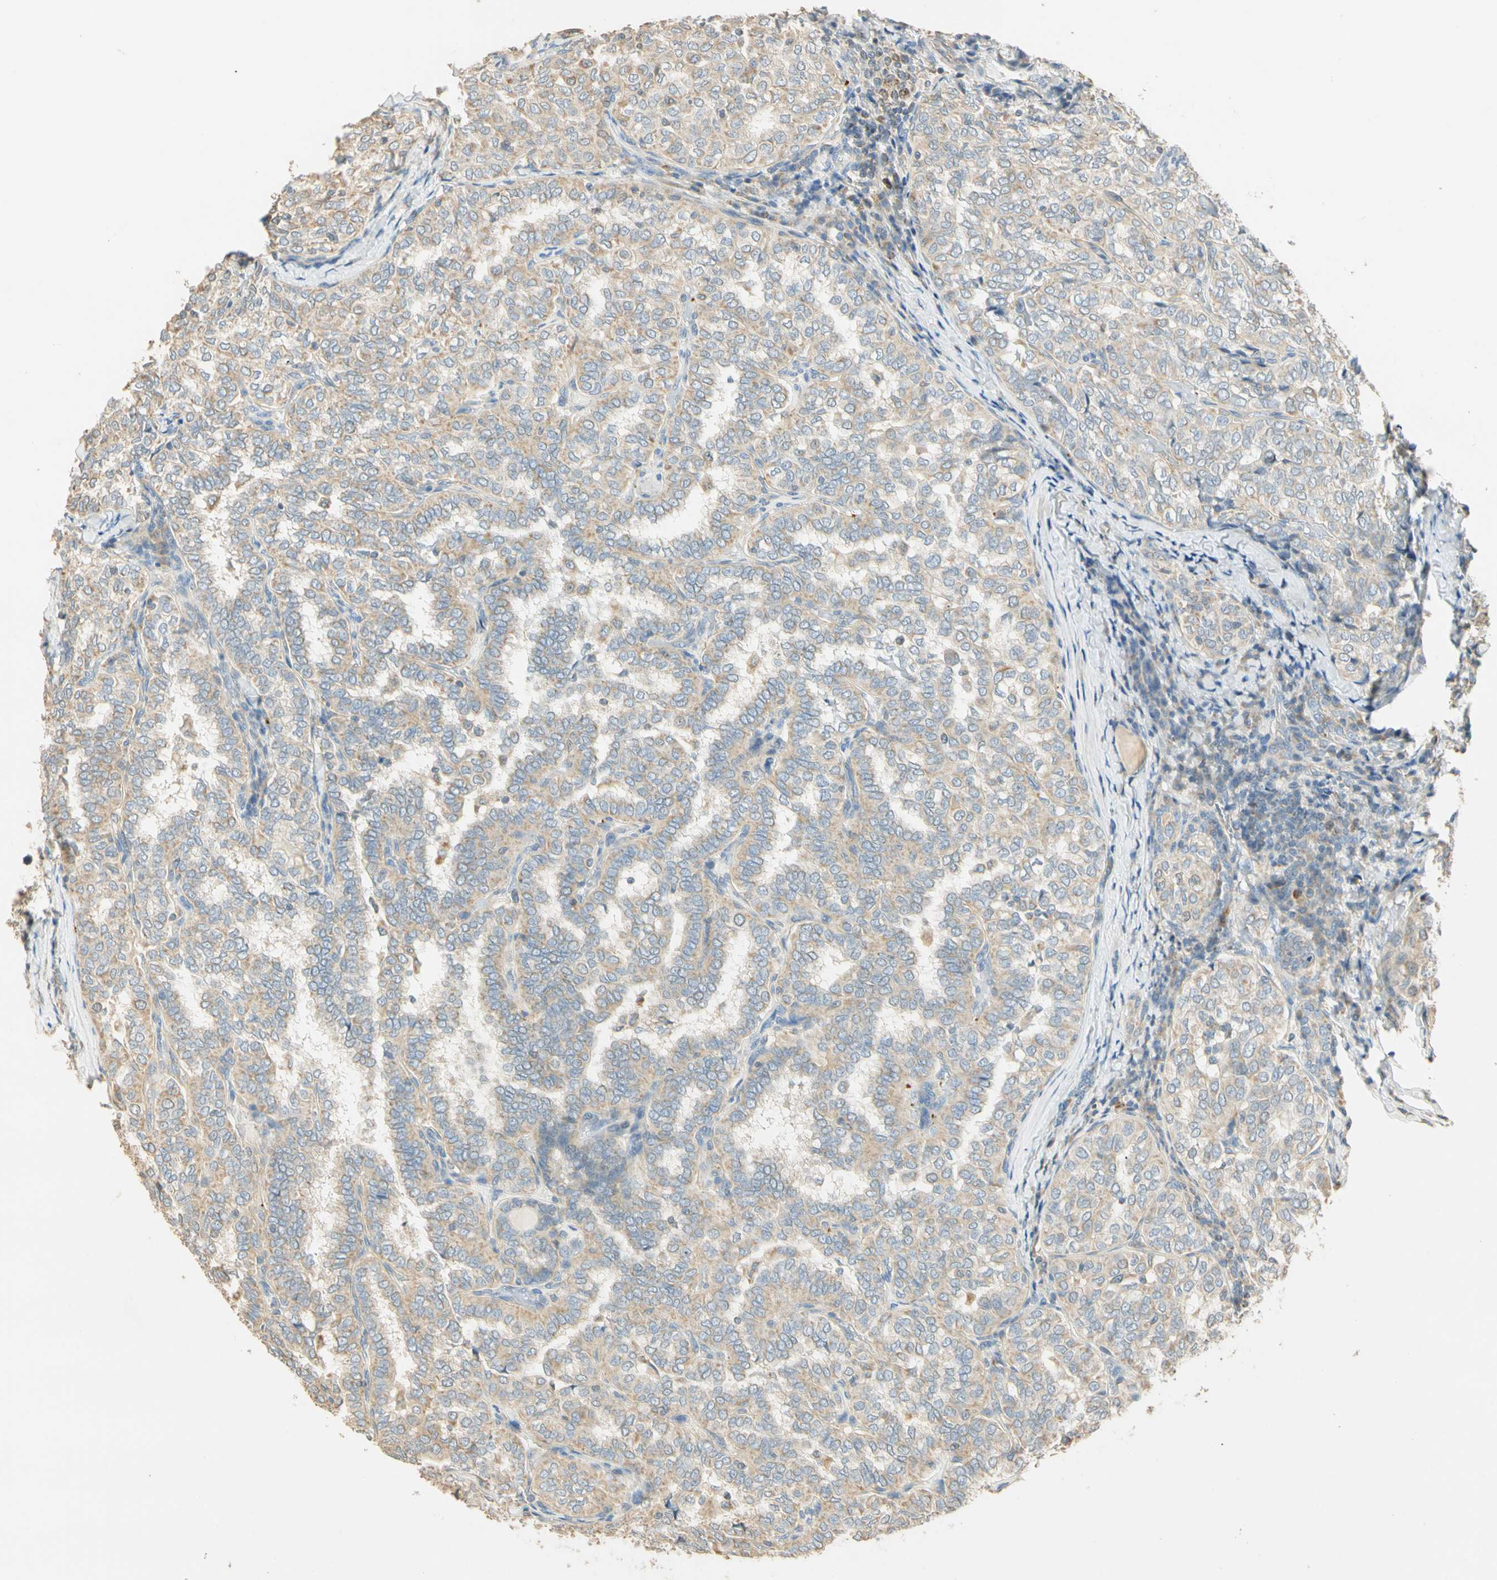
{"staining": {"intensity": "weak", "quantity": "25%-75%", "location": "cytoplasmic/membranous"}, "tissue": "thyroid cancer", "cell_type": "Tumor cells", "image_type": "cancer", "snomed": [{"axis": "morphology", "description": "Normal tissue, NOS"}, {"axis": "morphology", "description": "Papillary adenocarcinoma, NOS"}, {"axis": "topography", "description": "Thyroid gland"}], "caption": "This photomicrograph shows thyroid papillary adenocarcinoma stained with IHC to label a protein in brown. The cytoplasmic/membranous of tumor cells show weak positivity for the protein. Nuclei are counter-stained blue.", "gene": "RAD18", "patient": {"sex": "female", "age": 30}}